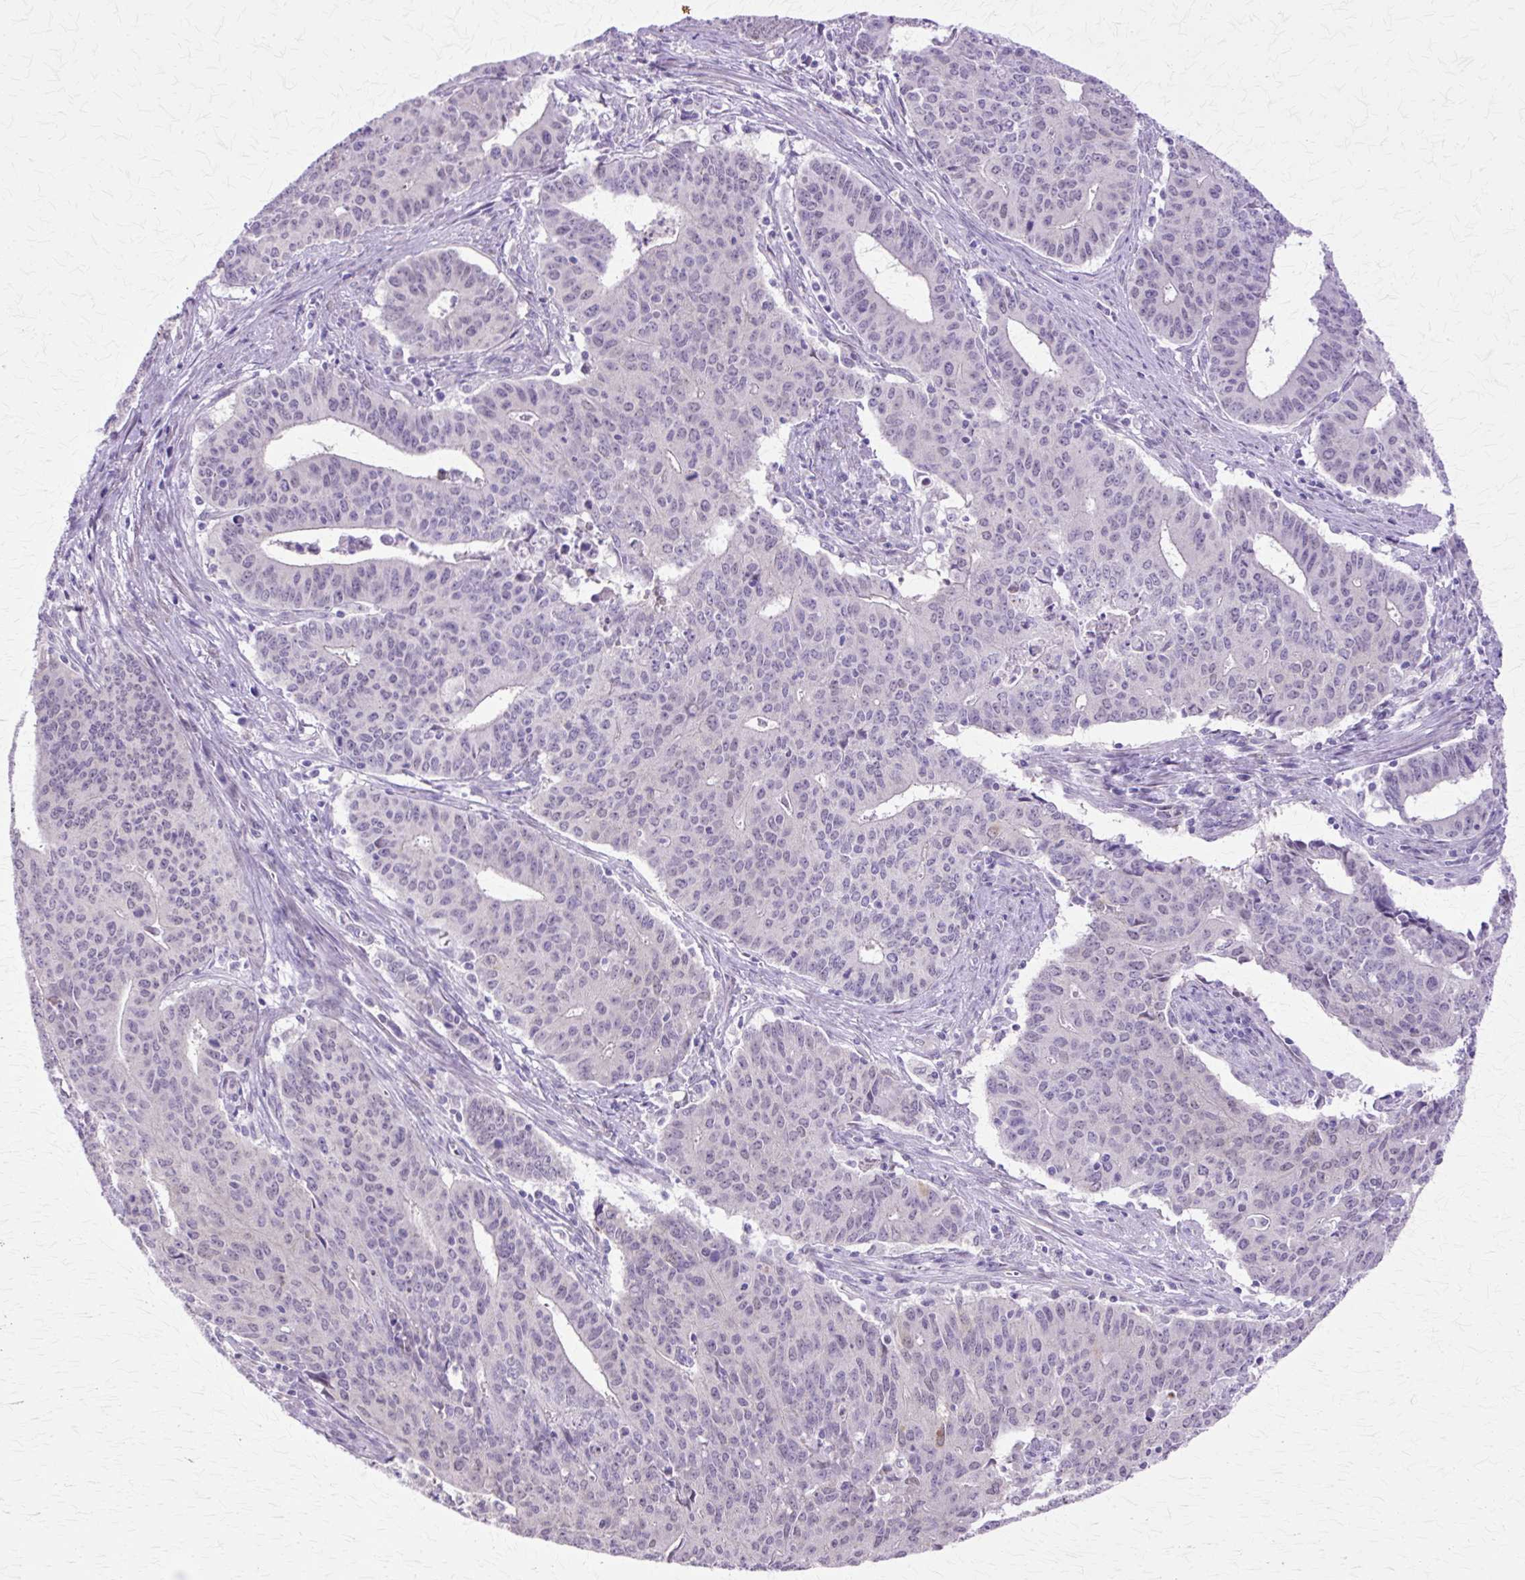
{"staining": {"intensity": "negative", "quantity": "none", "location": "none"}, "tissue": "endometrial cancer", "cell_type": "Tumor cells", "image_type": "cancer", "snomed": [{"axis": "morphology", "description": "Adenocarcinoma, NOS"}, {"axis": "topography", "description": "Endometrium"}], "caption": "Image shows no significant protein expression in tumor cells of endometrial cancer. (Stains: DAB (3,3'-diaminobenzidine) immunohistochemistry with hematoxylin counter stain, Microscopy: brightfield microscopy at high magnification).", "gene": "HSPA8", "patient": {"sex": "female", "age": 59}}